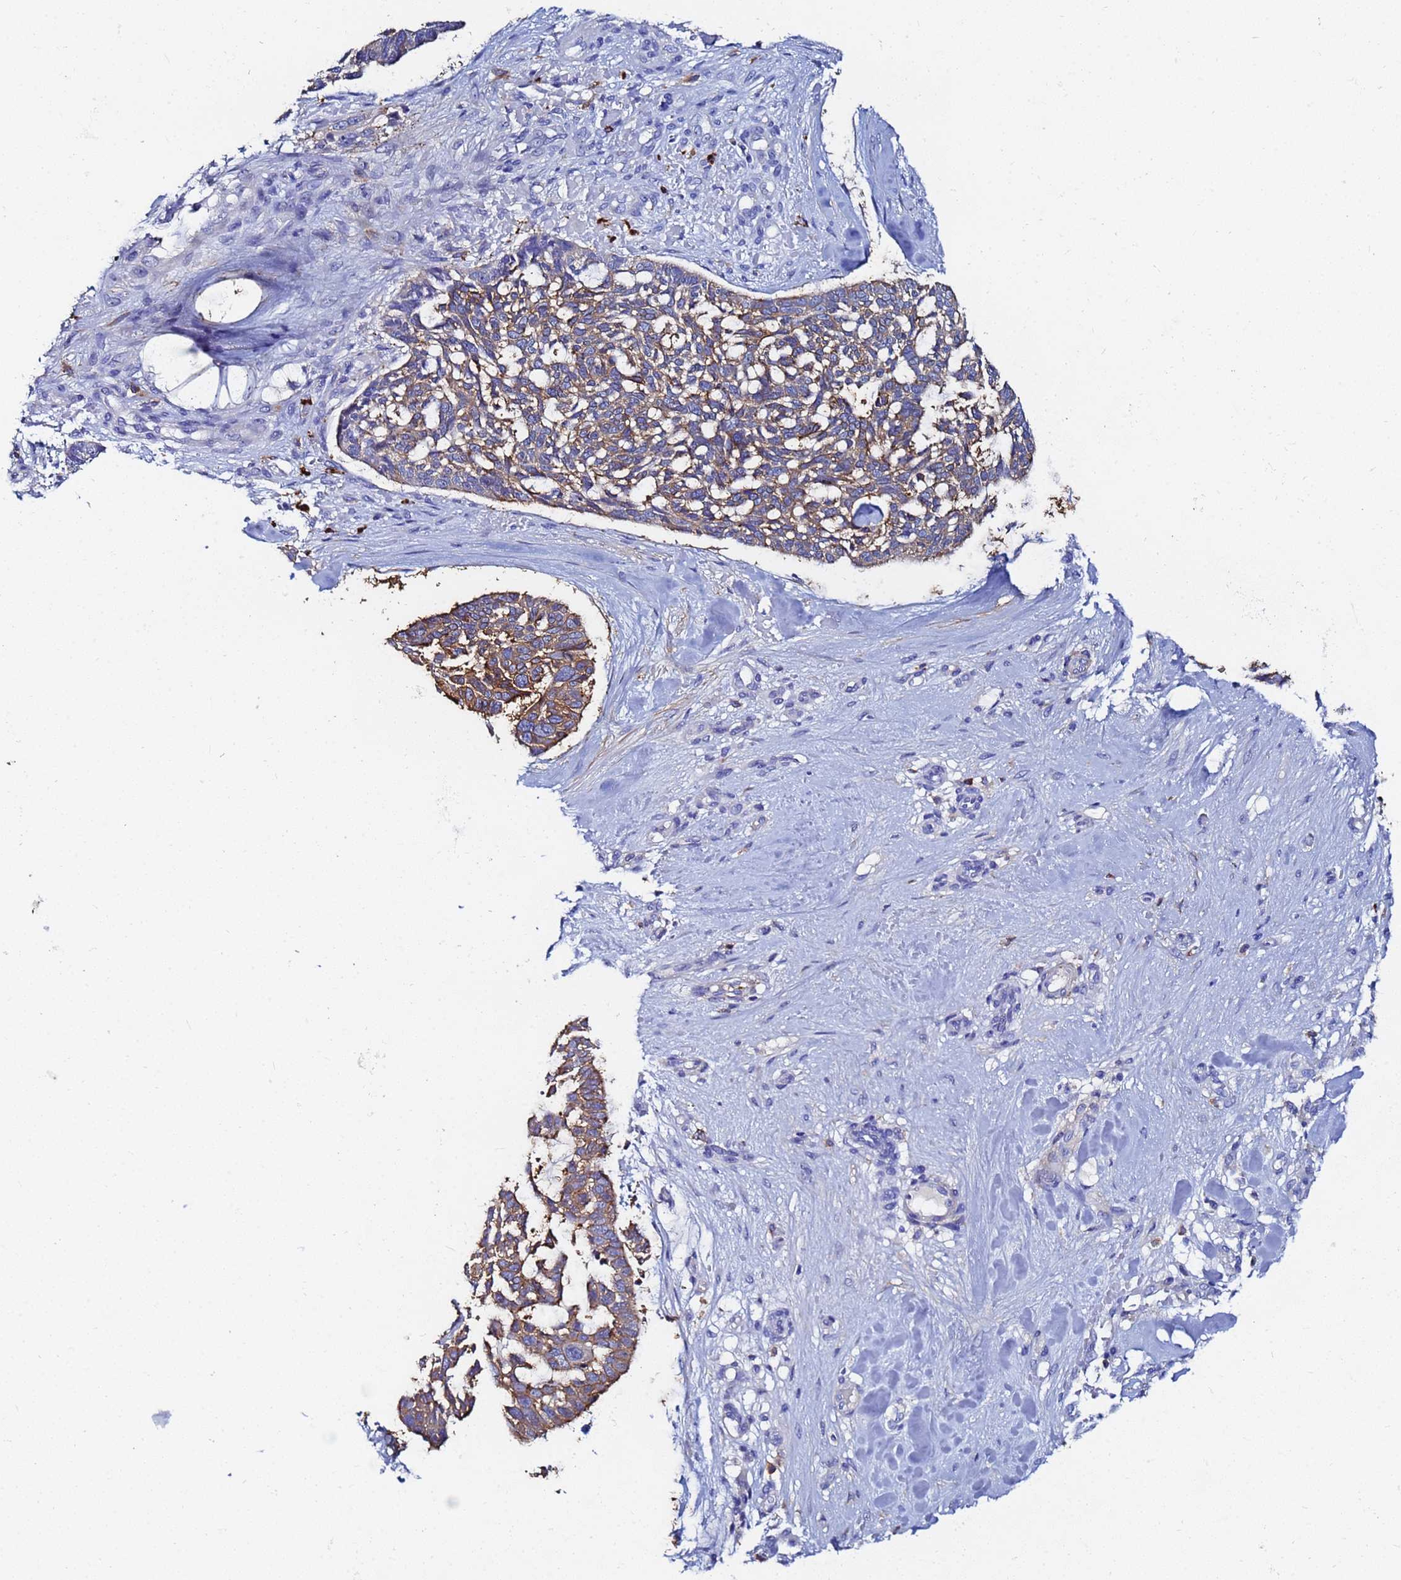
{"staining": {"intensity": "moderate", "quantity": ">75%", "location": "cytoplasmic/membranous"}, "tissue": "skin cancer", "cell_type": "Tumor cells", "image_type": "cancer", "snomed": [{"axis": "morphology", "description": "Basal cell carcinoma"}, {"axis": "topography", "description": "Skin"}], "caption": "Skin basal cell carcinoma stained with IHC displays moderate cytoplasmic/membranous expression in about >75% of tumor cells.", "gene": "BASP1", "patient": {"sex": "male", "age": 88}}